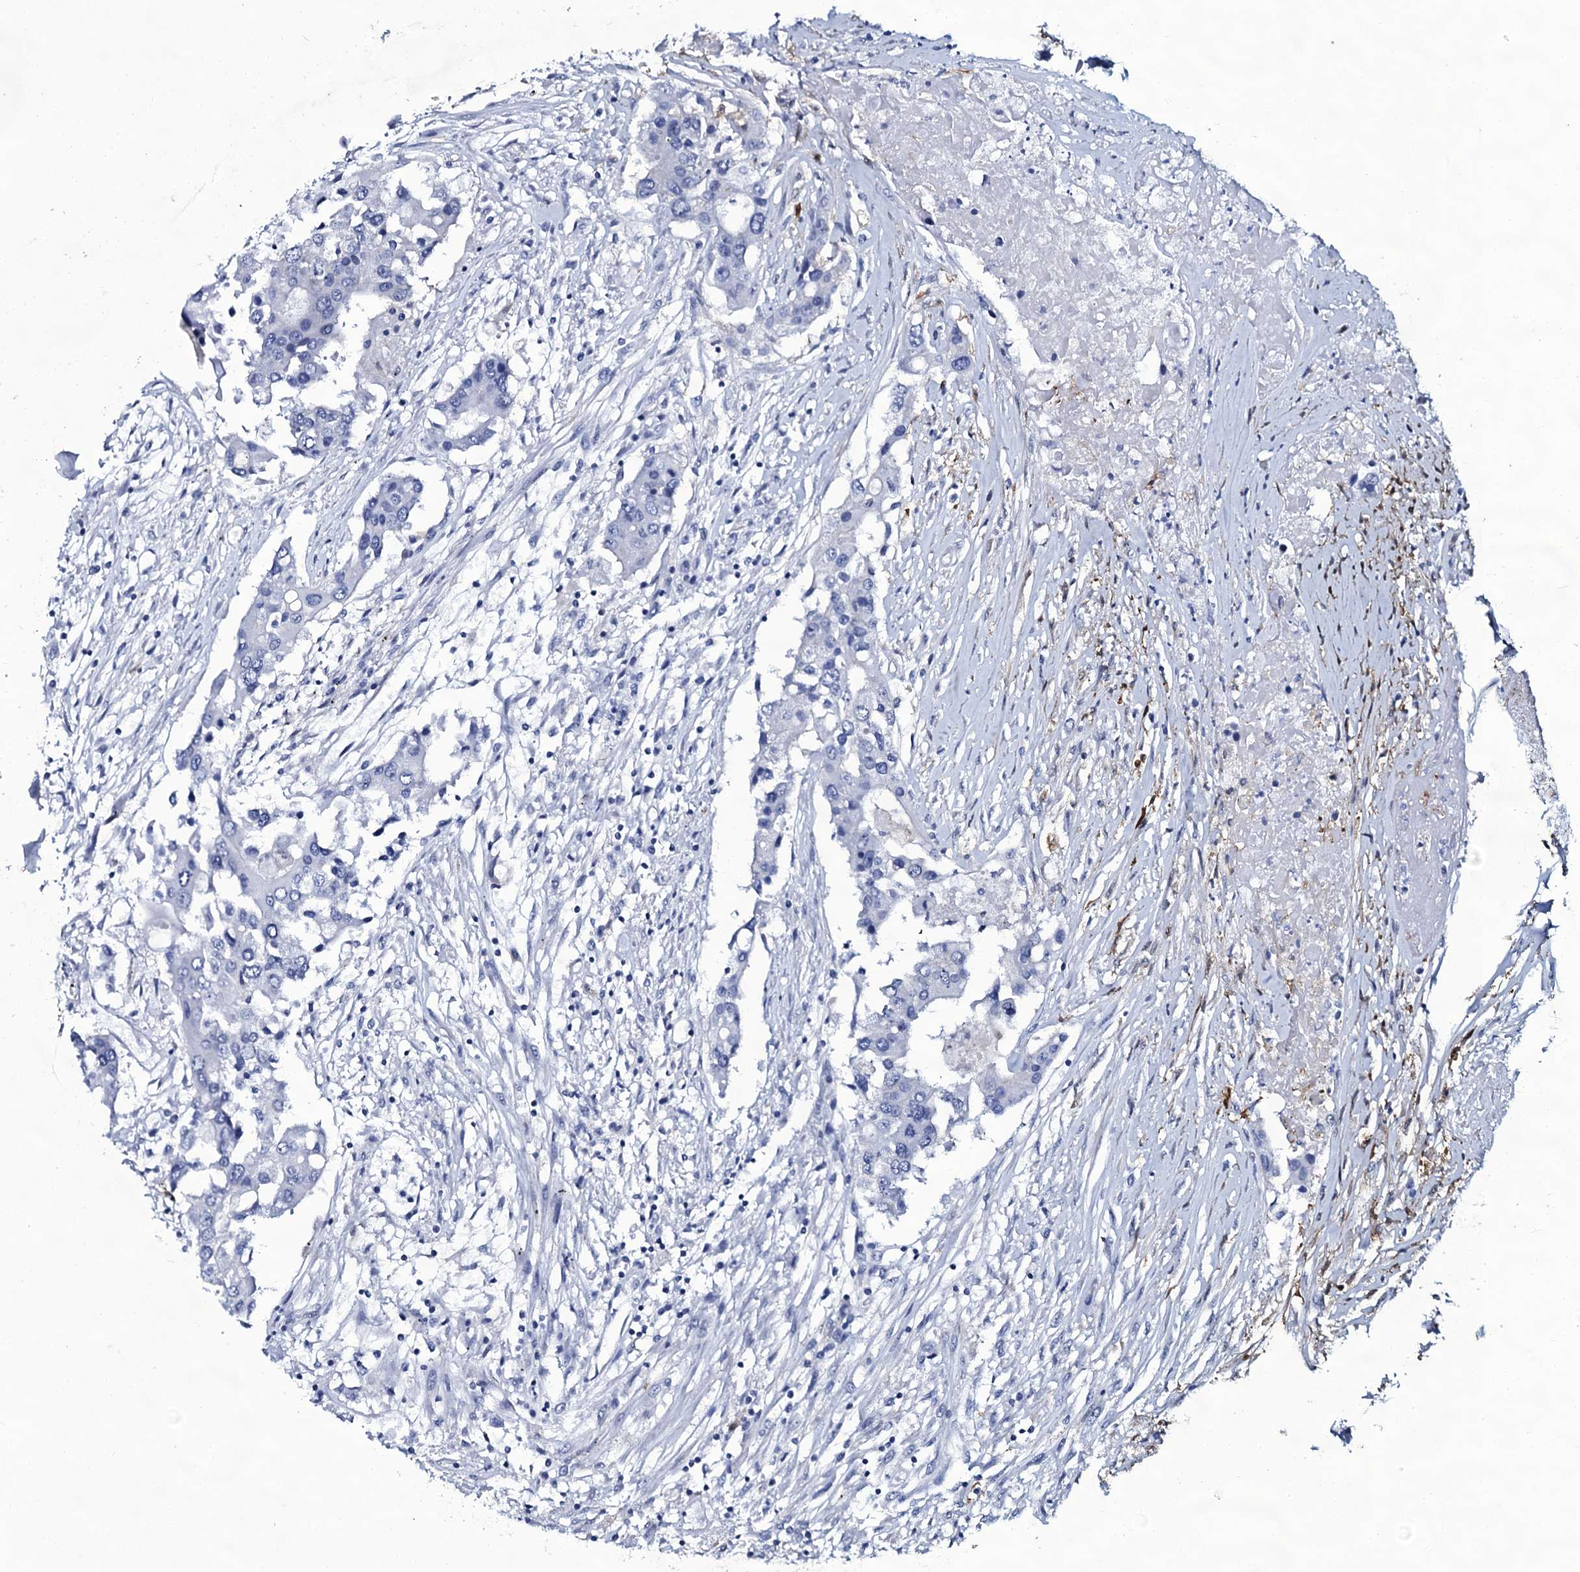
{"staining": {"intensity": "negative", "quantity": "none", "location": "none"}, "tissue": "colorectal cancer", "cell_type": "Tumor cells", "image_type": "cancer", "snomed": [{"axis": "morphology", "description": "Adenocarcinoma, NOS"}, {"axis": "topography", "description": "Colon"}], "caption": "Immunohistochemistry of colorectal cancer (adenocarcinoma) shows no positivity in tumor cells. The staining was performed using DAB to visualize the protein expression in brown, while the nuclei were stained in blue with hematoxylin (Magnification: 20x).", "gene": "SLC4A7", "patient": {"sex": "male", "age": 77}}